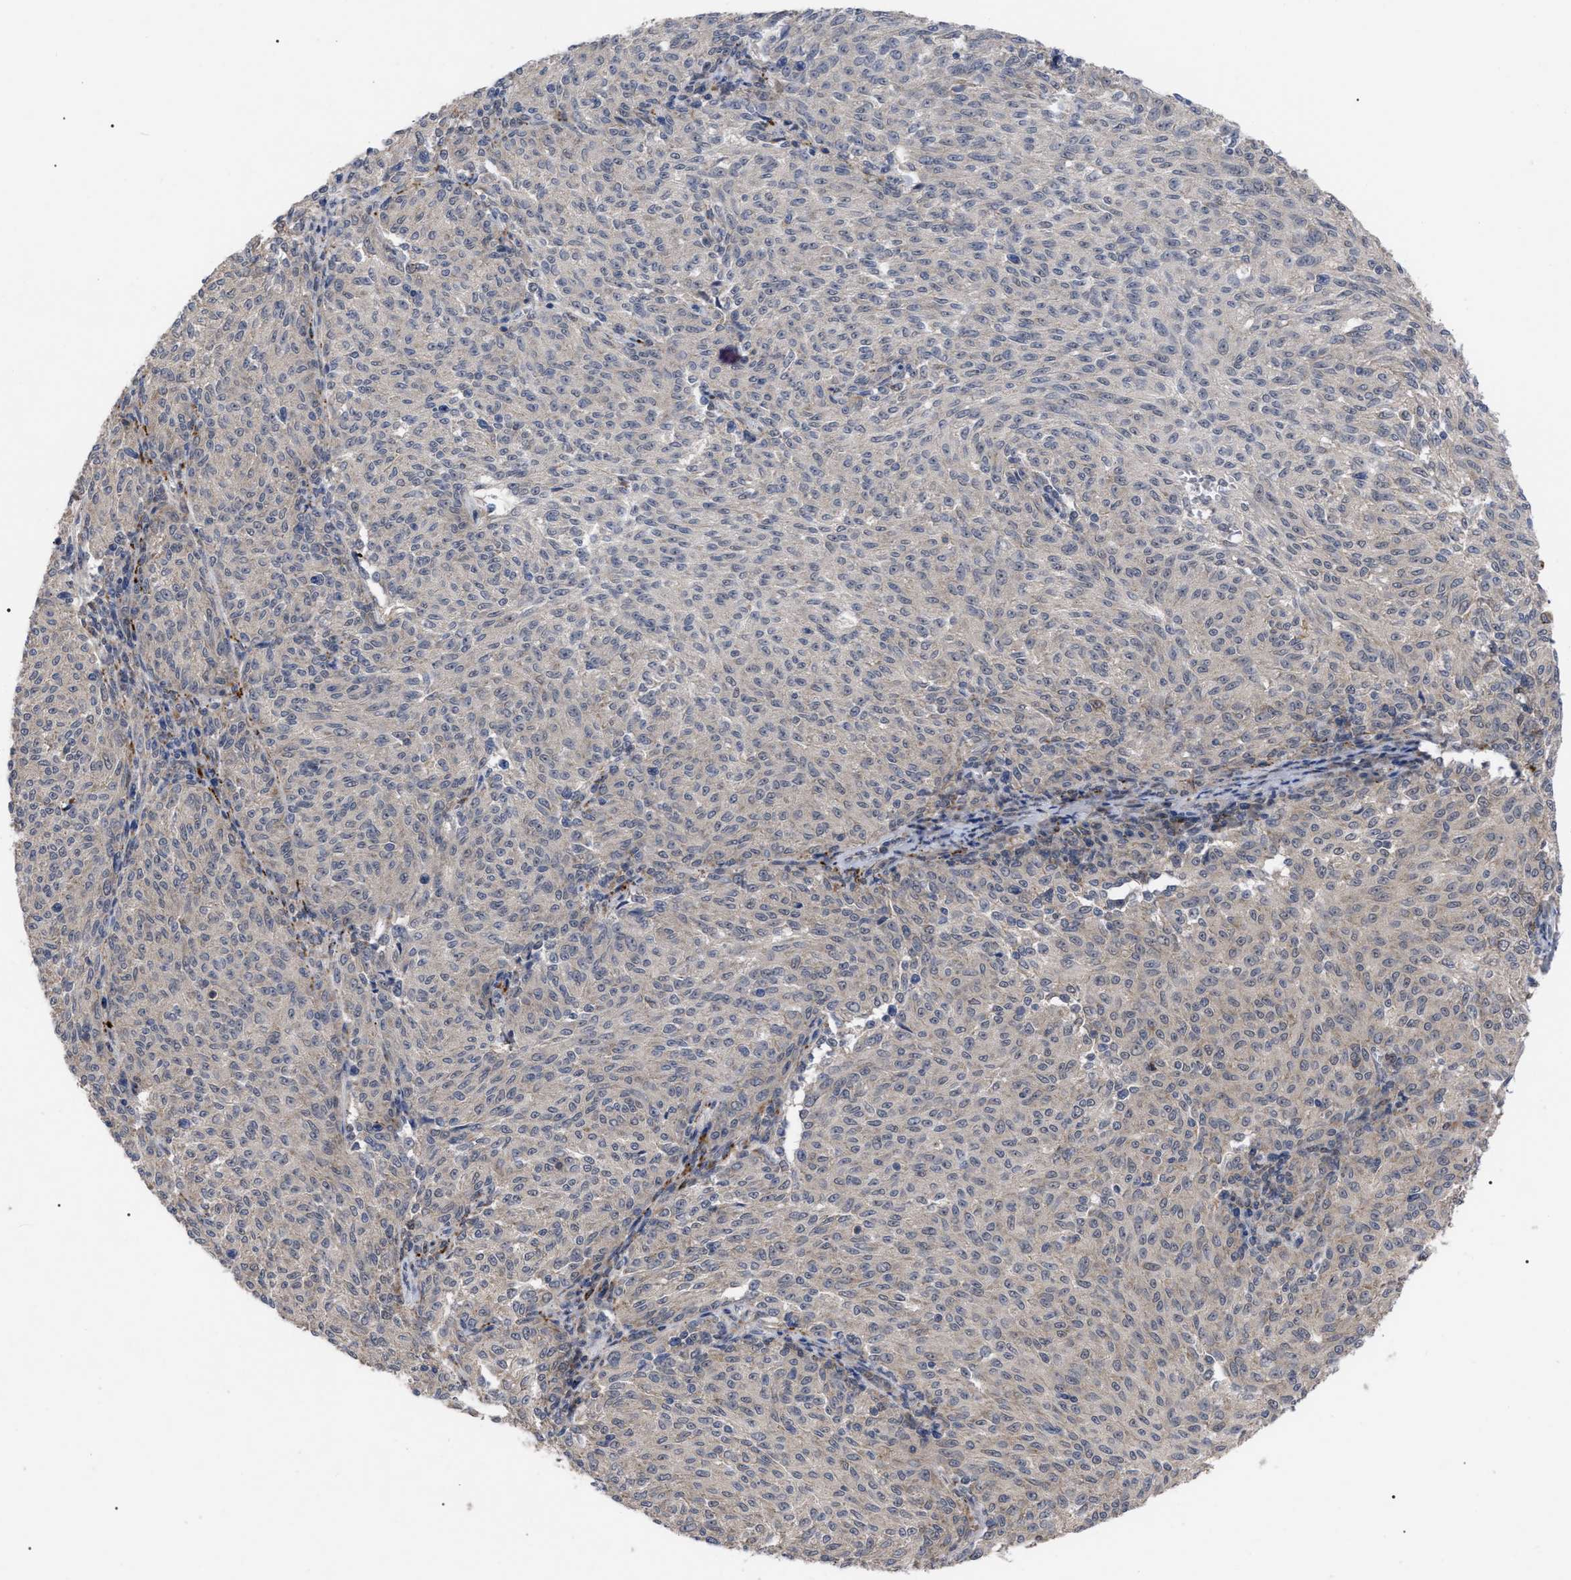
{"staining": {"intensity": "weak", "quantity": "25%-75%", "location": "cytoplasmic/membranous"}, "tissue": "melanoma", "cell_type": "Tumor cells", "image_type": "cancer", "snomed": [{"axis": "morphology", "description": "Malignant melanoma, NOS"}, {"axis": "topography", "description": "Skin"}], "caption": "Melanoma was stained to show a protein in brown. There is low levels of weak cytoplasmic/membranous expression in approximately 25%-75% of tumor cells.", "gene": "UPF1", "patient": {"sex": "female", "age": 72}}